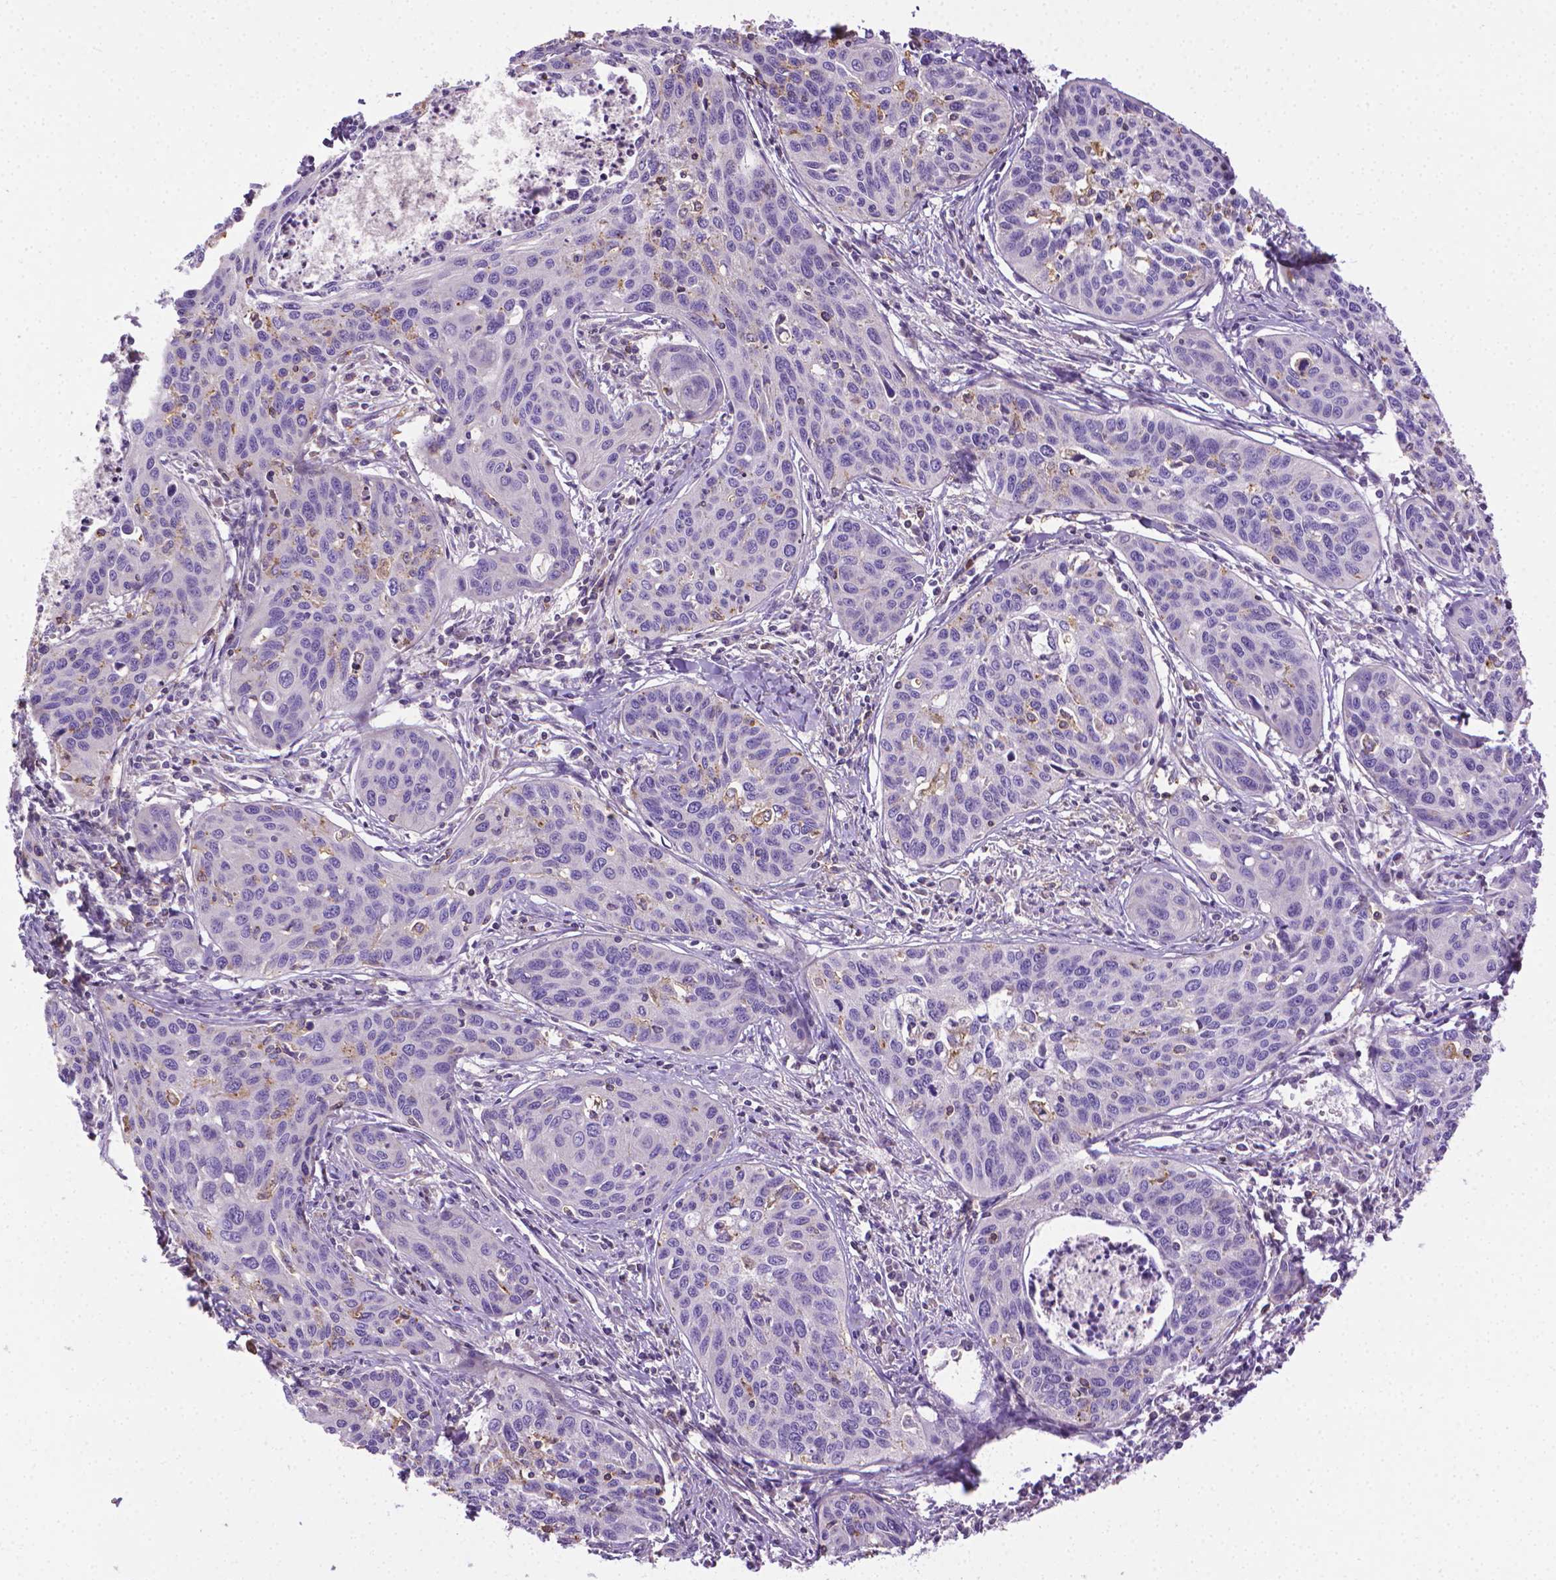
{"staining": {"intensity": "negative", "quantity": "none", "location": "none"}, "tissue": "cervical cancer", "cell_type": "Tumor cells", "image_type": "cancer", "snomed": [{"axis": "morphology", "description": "Squamous cell carcinoma, NOS"}, {"axis": "topography", "description": "Cervix"}], "caption": "Squamous cell carcinoma (cervical) was stained to show a protein in brown. There is no significant expression in tumor cells.", "gene": "SLC51B", "patient": {"sex": "female", "age": 31}}